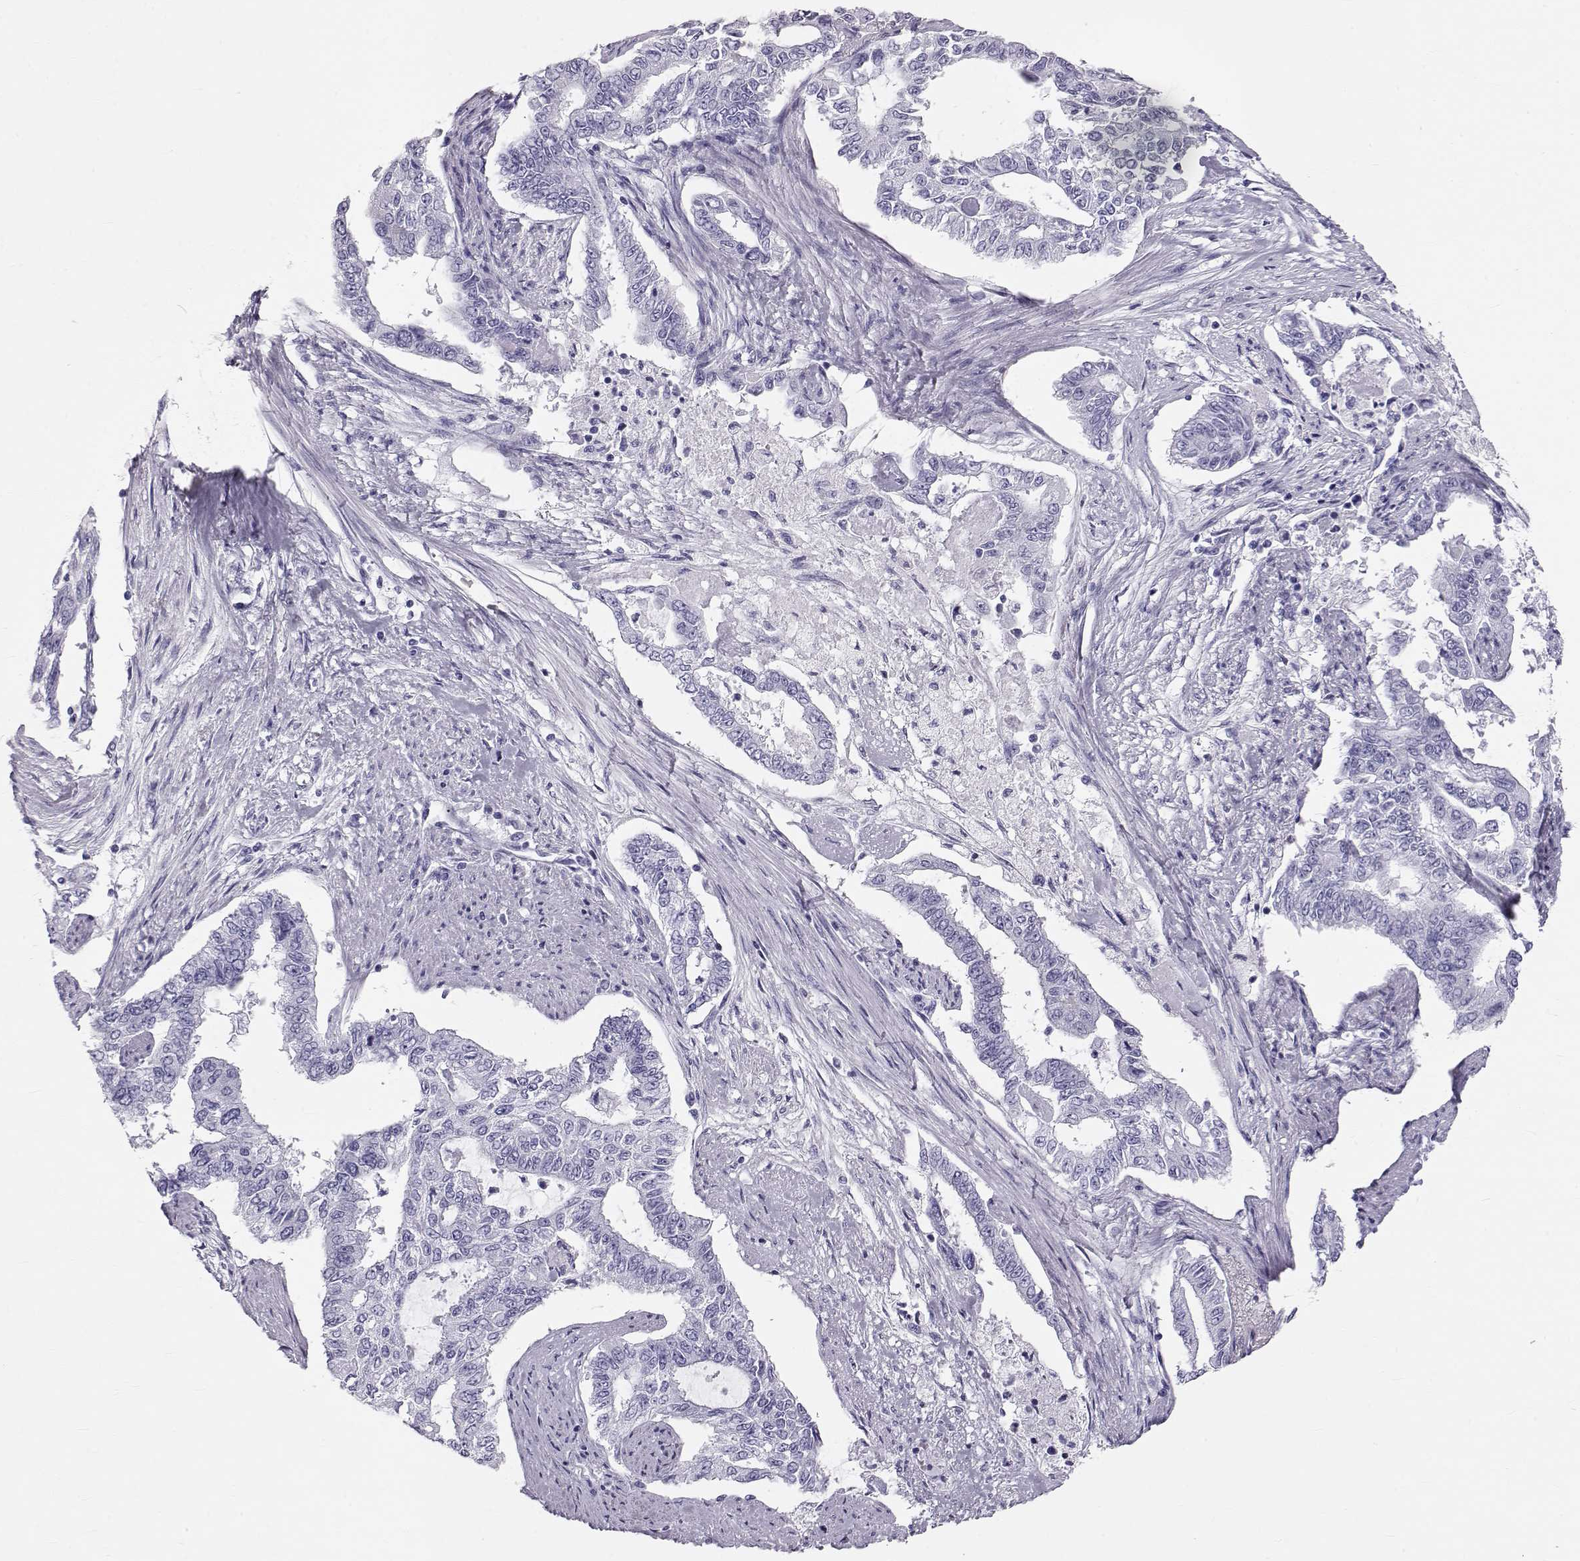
{"staining": {"intensity": "negative", "quantity": "none", "location": "none"}, "tissue": "endometrial cancer", "cell_type": "Tumor cells", "image_type": "cancer", "snomed": [{"axis": "morphology", "description": "Adenocarcinoma, NOS"}, {"axis": "topography", "description": "Uterus"}], "caption": "DAB (3,3'-diaminobenzidine) immunohistochemical staining of adenocarcinoma (endometrial) shows no significant positivity in tumor cells.", "gene": "RD3", "patient": {"sex": "female", "age": 59}}